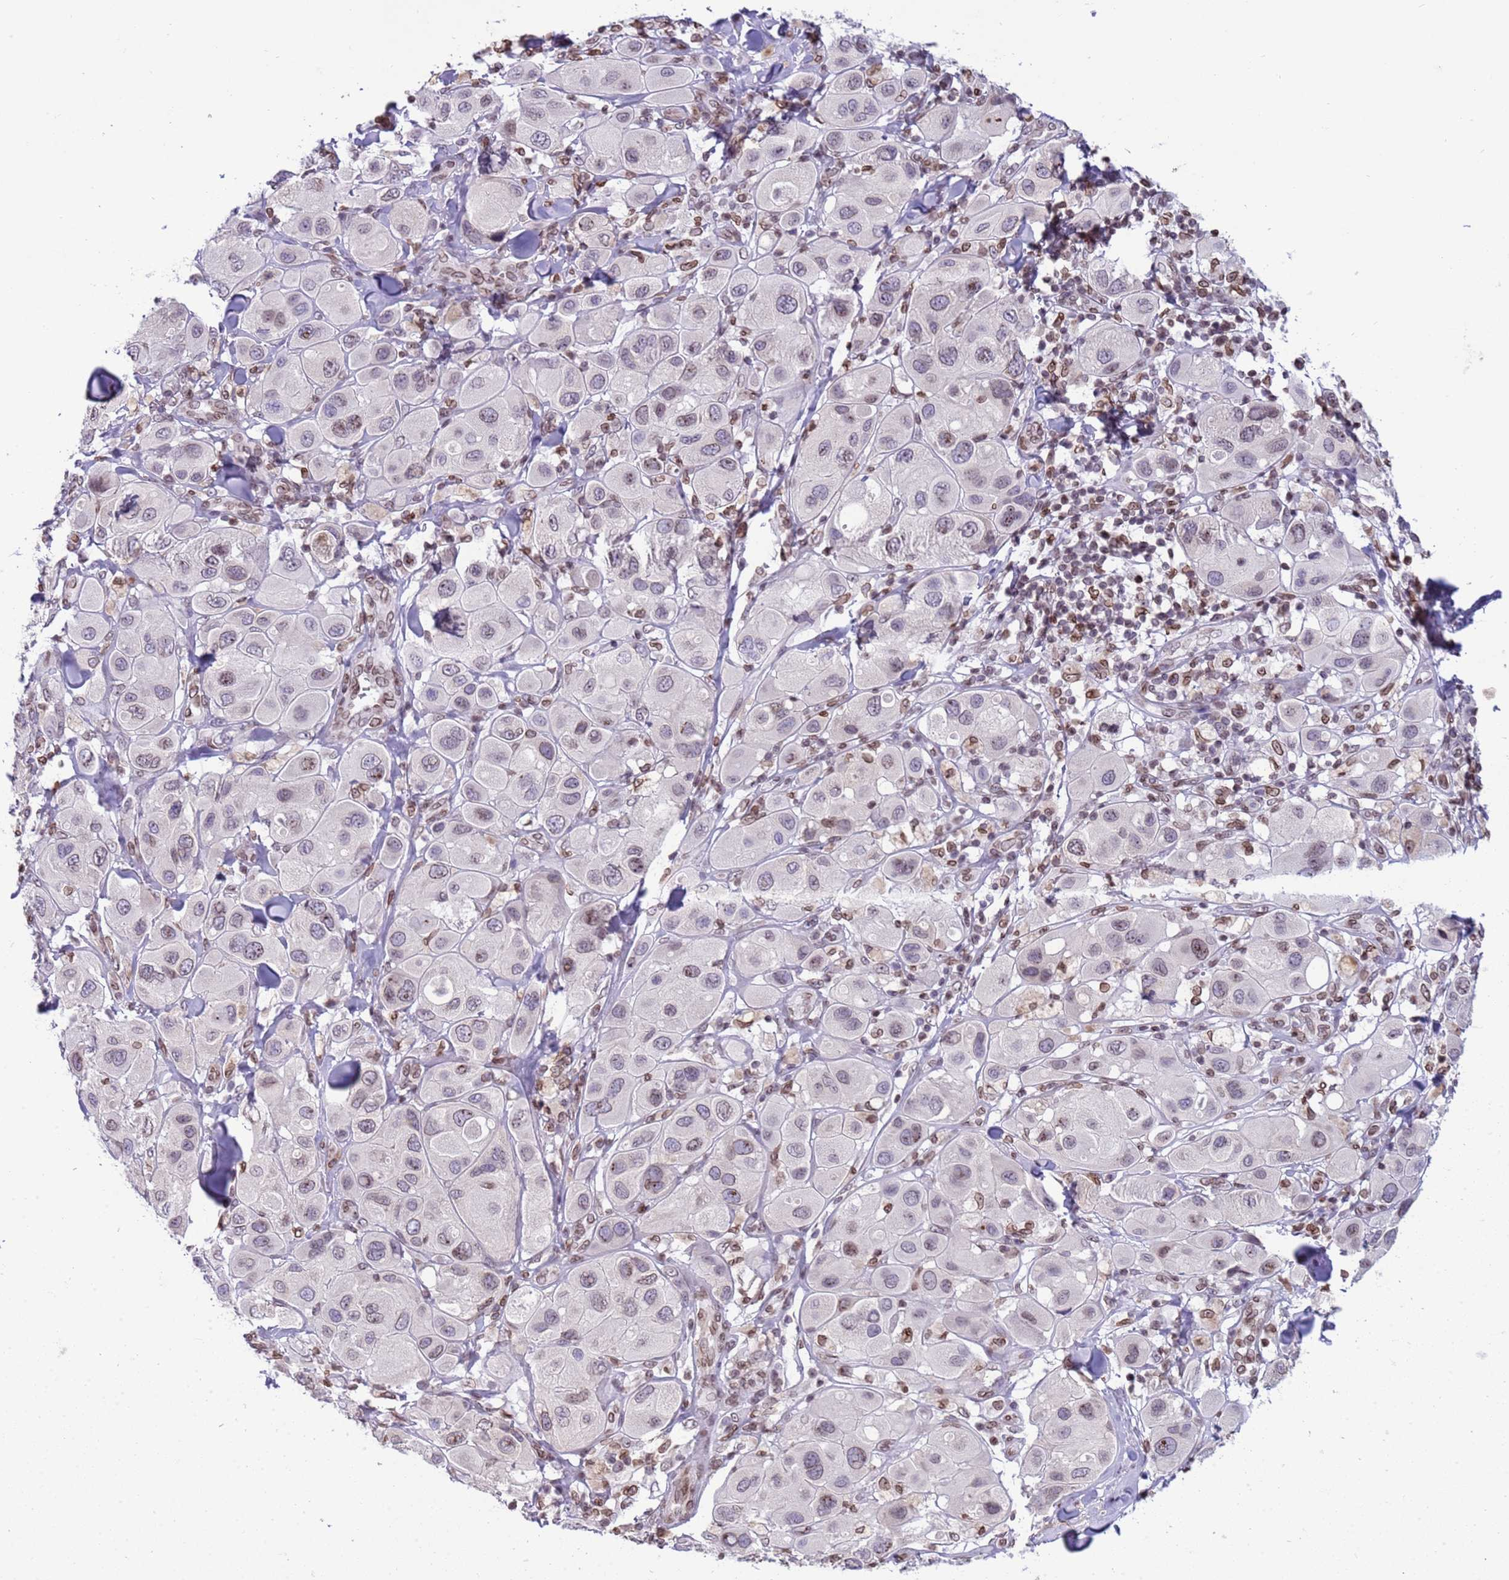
{"staining": {"intensity": "weak", "quantity": "25%-75%", "location": "cytoplasmic/membranous,nuclear"}, "tissue": "melanoma", "cell_type": "Tumor cells", "image_type": "cancer", "snomed": [{"axis": "morphology", "description": "Malignant melanoma, Metastatic site"}, {"axis": "topography", "description": "Skin"}], "caption": "The immunohistochemical stain highlights weak cytoplasmic/membranous and nuclear positivity in tumor cells of melanoma tissue.", "gene": "DHX37", "patient": {"sex": "male", "age": 41}}